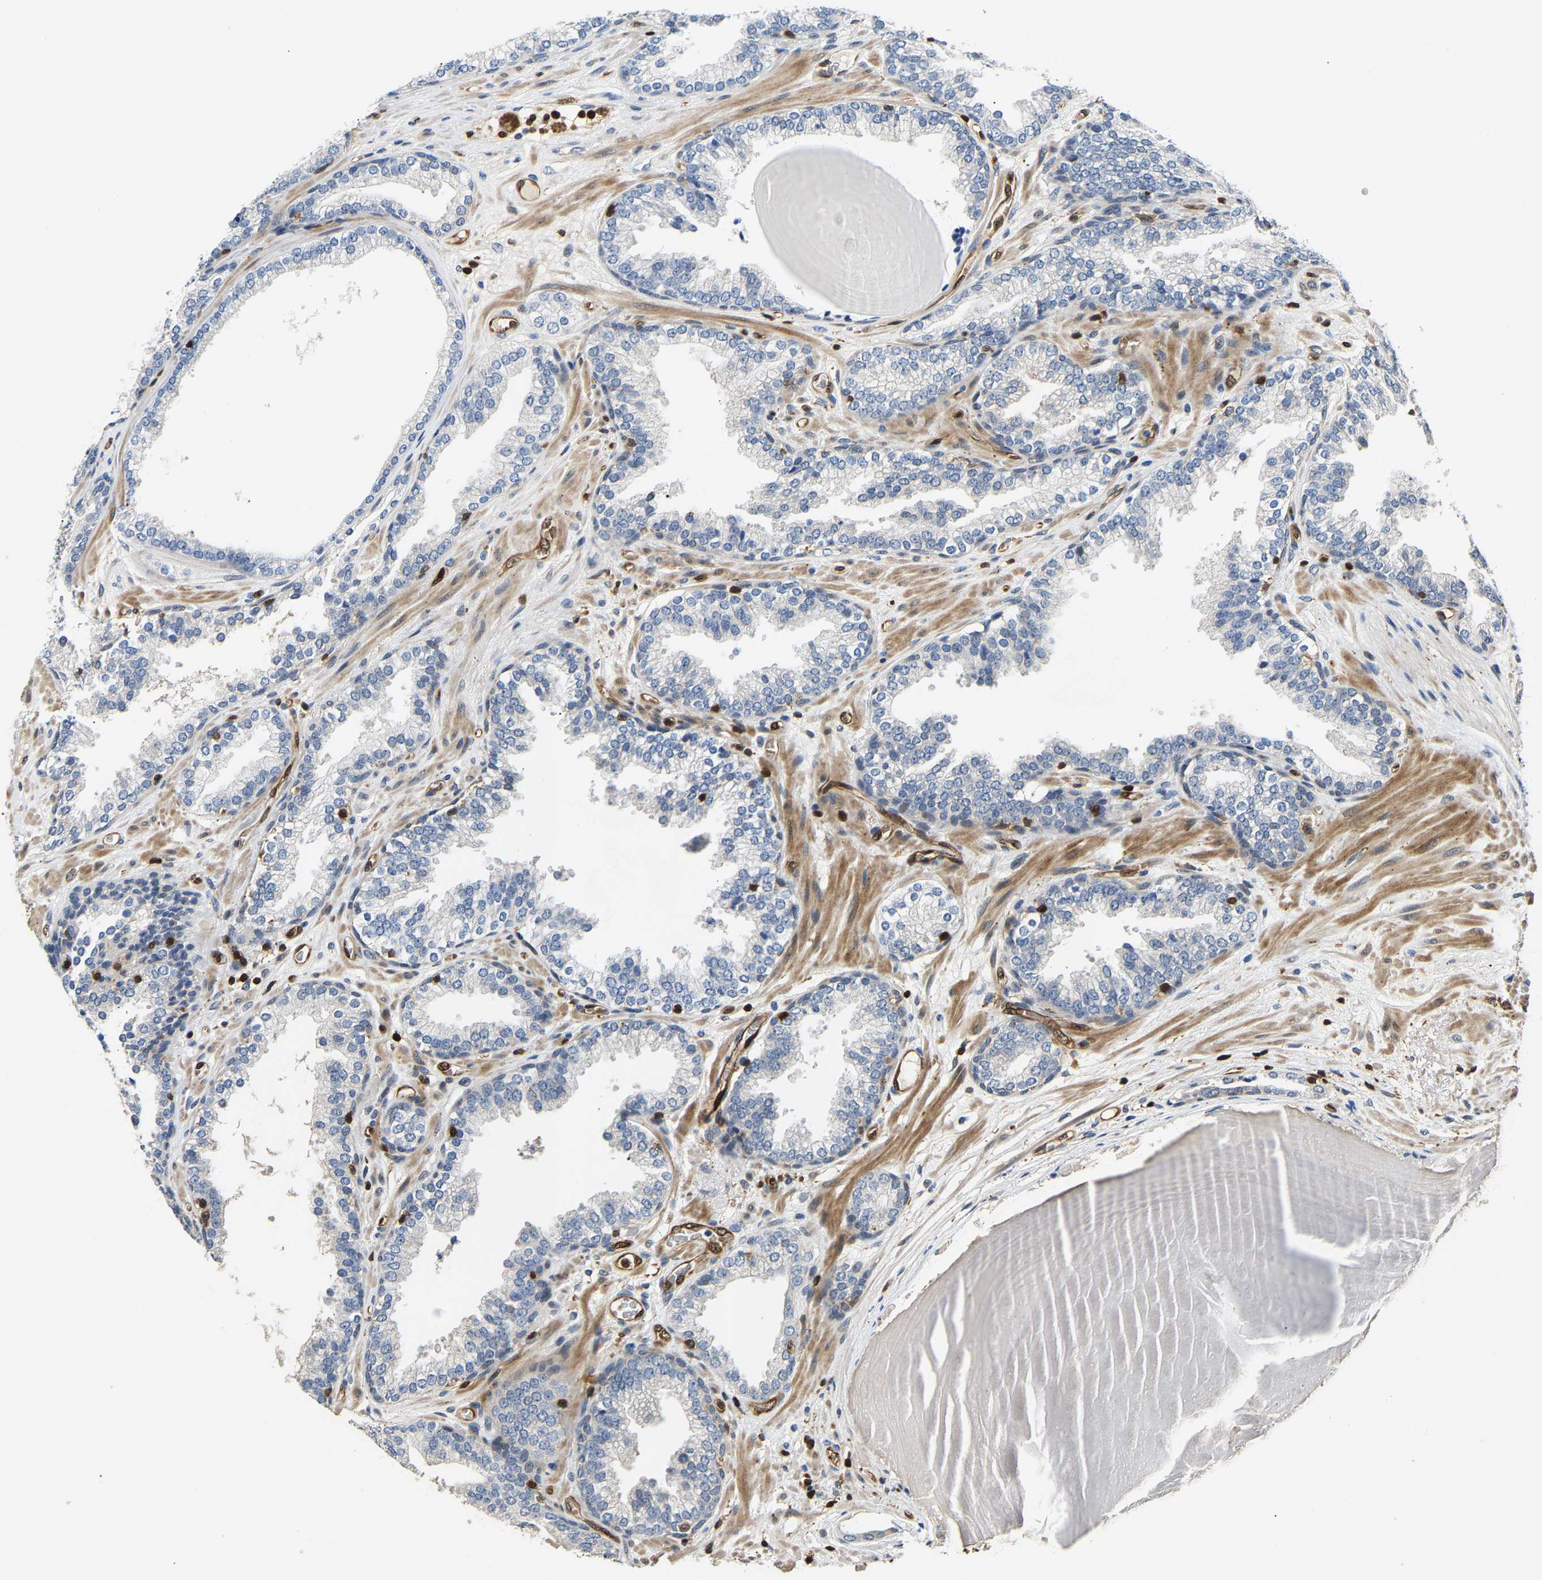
{"staining": {"intensity": "negative", "quantity": "none", "location": "none"}, "tissue": "prostate cancer", "cell_type": "Tumor cells", "image_type": "cancer", "snomed": [{"axis": "morphology", "description": "Adenocarcinoma, Low grade"}, {"axis": "topography", "description": "Prostate"}], "caption": "A high-resolution histopathology image shows IHC staining of prostate cancer (low-grade adenocarcinoma), which displays no significant expression in tumor cells.", "gene": "GIMAP7", "patient": {"sex": "male", "age": 65}}